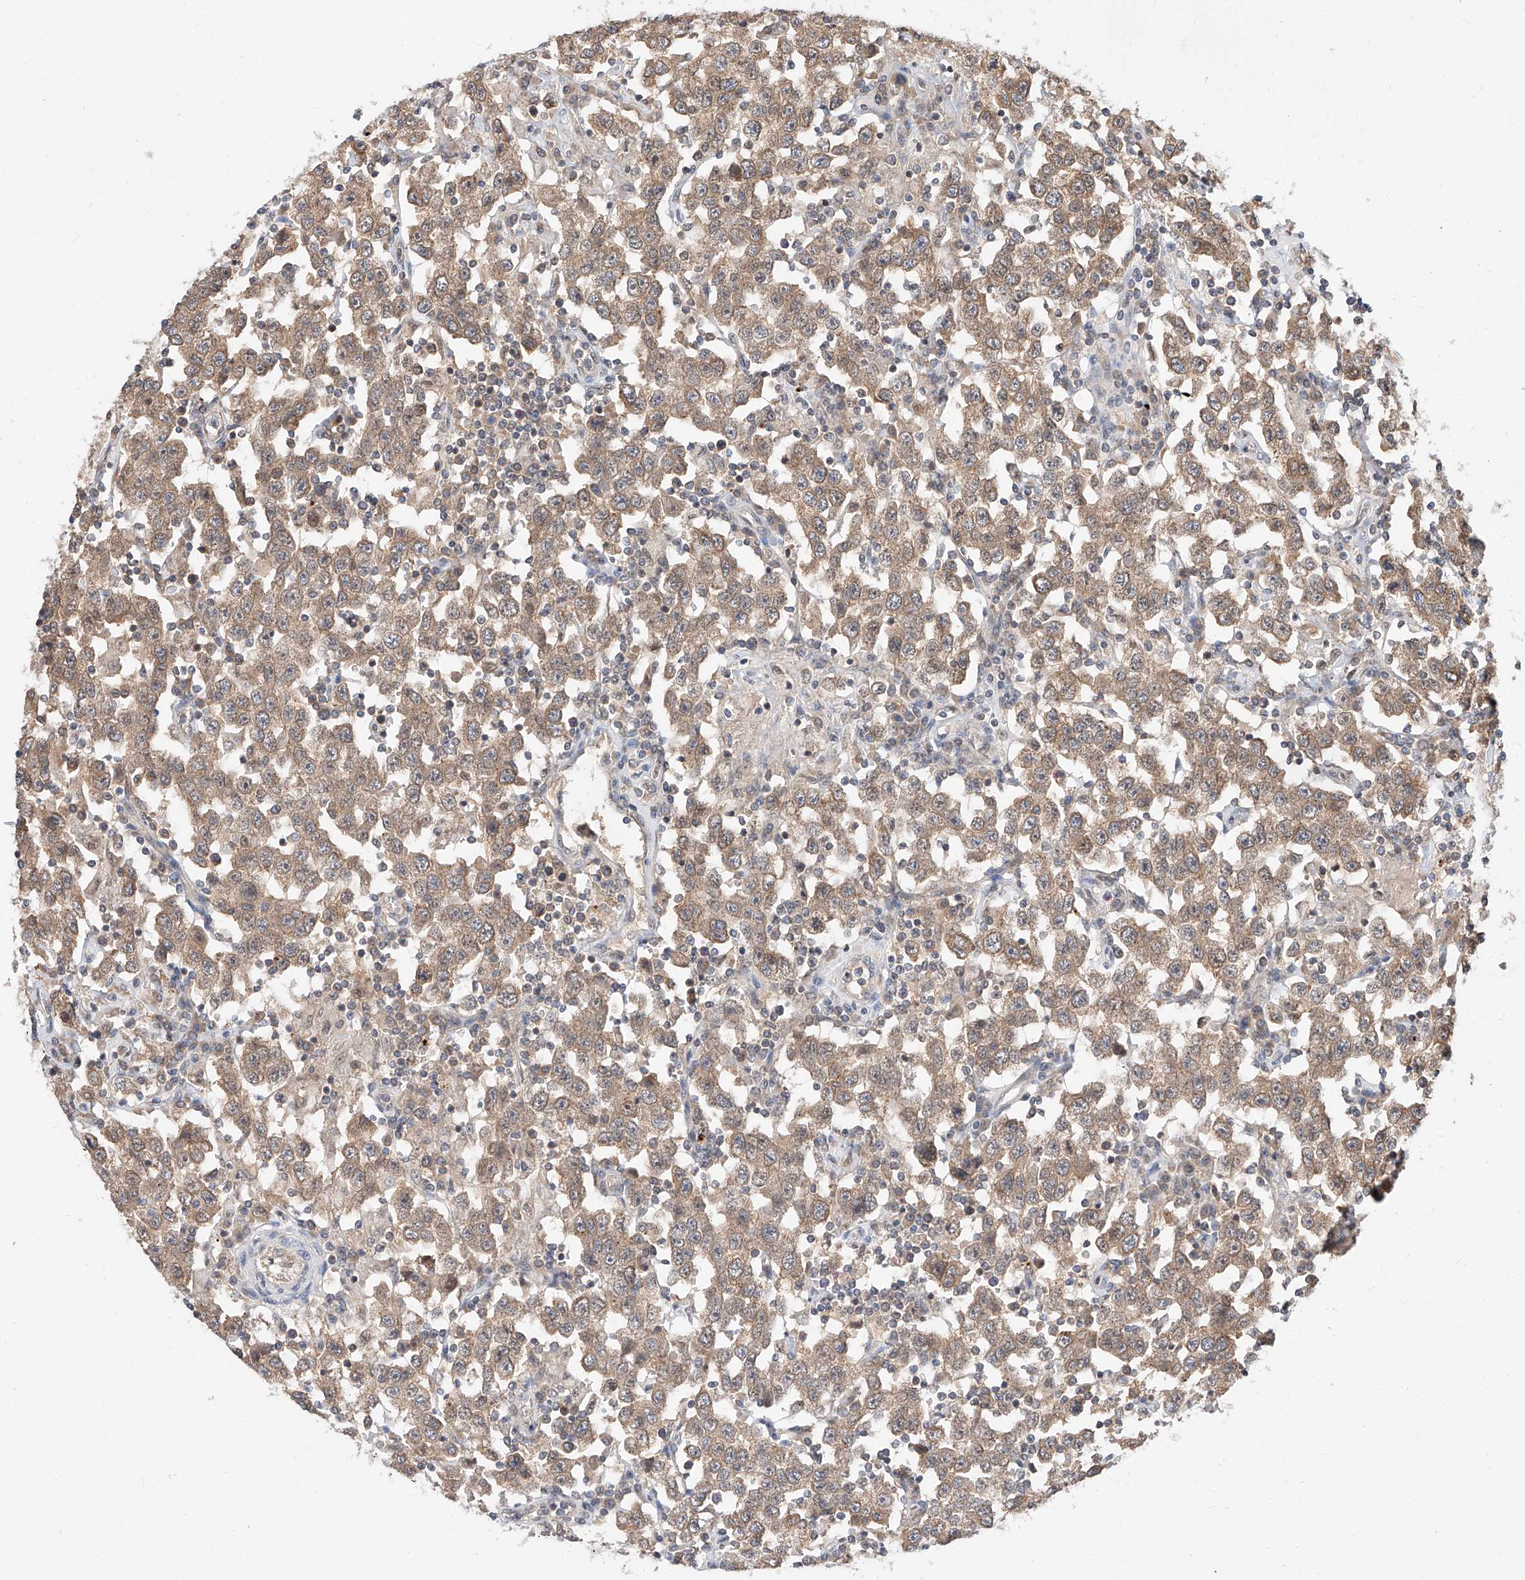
{"staining": {"intensity": "moderate", "quantity": ">75%", "location": "cytoplasmic/membranous"}, "tissue": "testis cancer", "cell_type": "Tumor cells", "image_type": "cancer", "snomed": [{"axis": "morphology", "description": "Seminoma, NOS"}, {"axis": "topography", "description": "Testis"}], "caption": "A medium amount of moderate cytoplasmic/membranous positivity is present in about >75% of tumor cells in testis cancer (seminoma) tissue. (DAB (3,3'-diaminobenzidine) = brown stain, brightfield microscopy at high magnification).", "gene": "DIRAS3", "patient": {"sex": "male", "age": 41}}